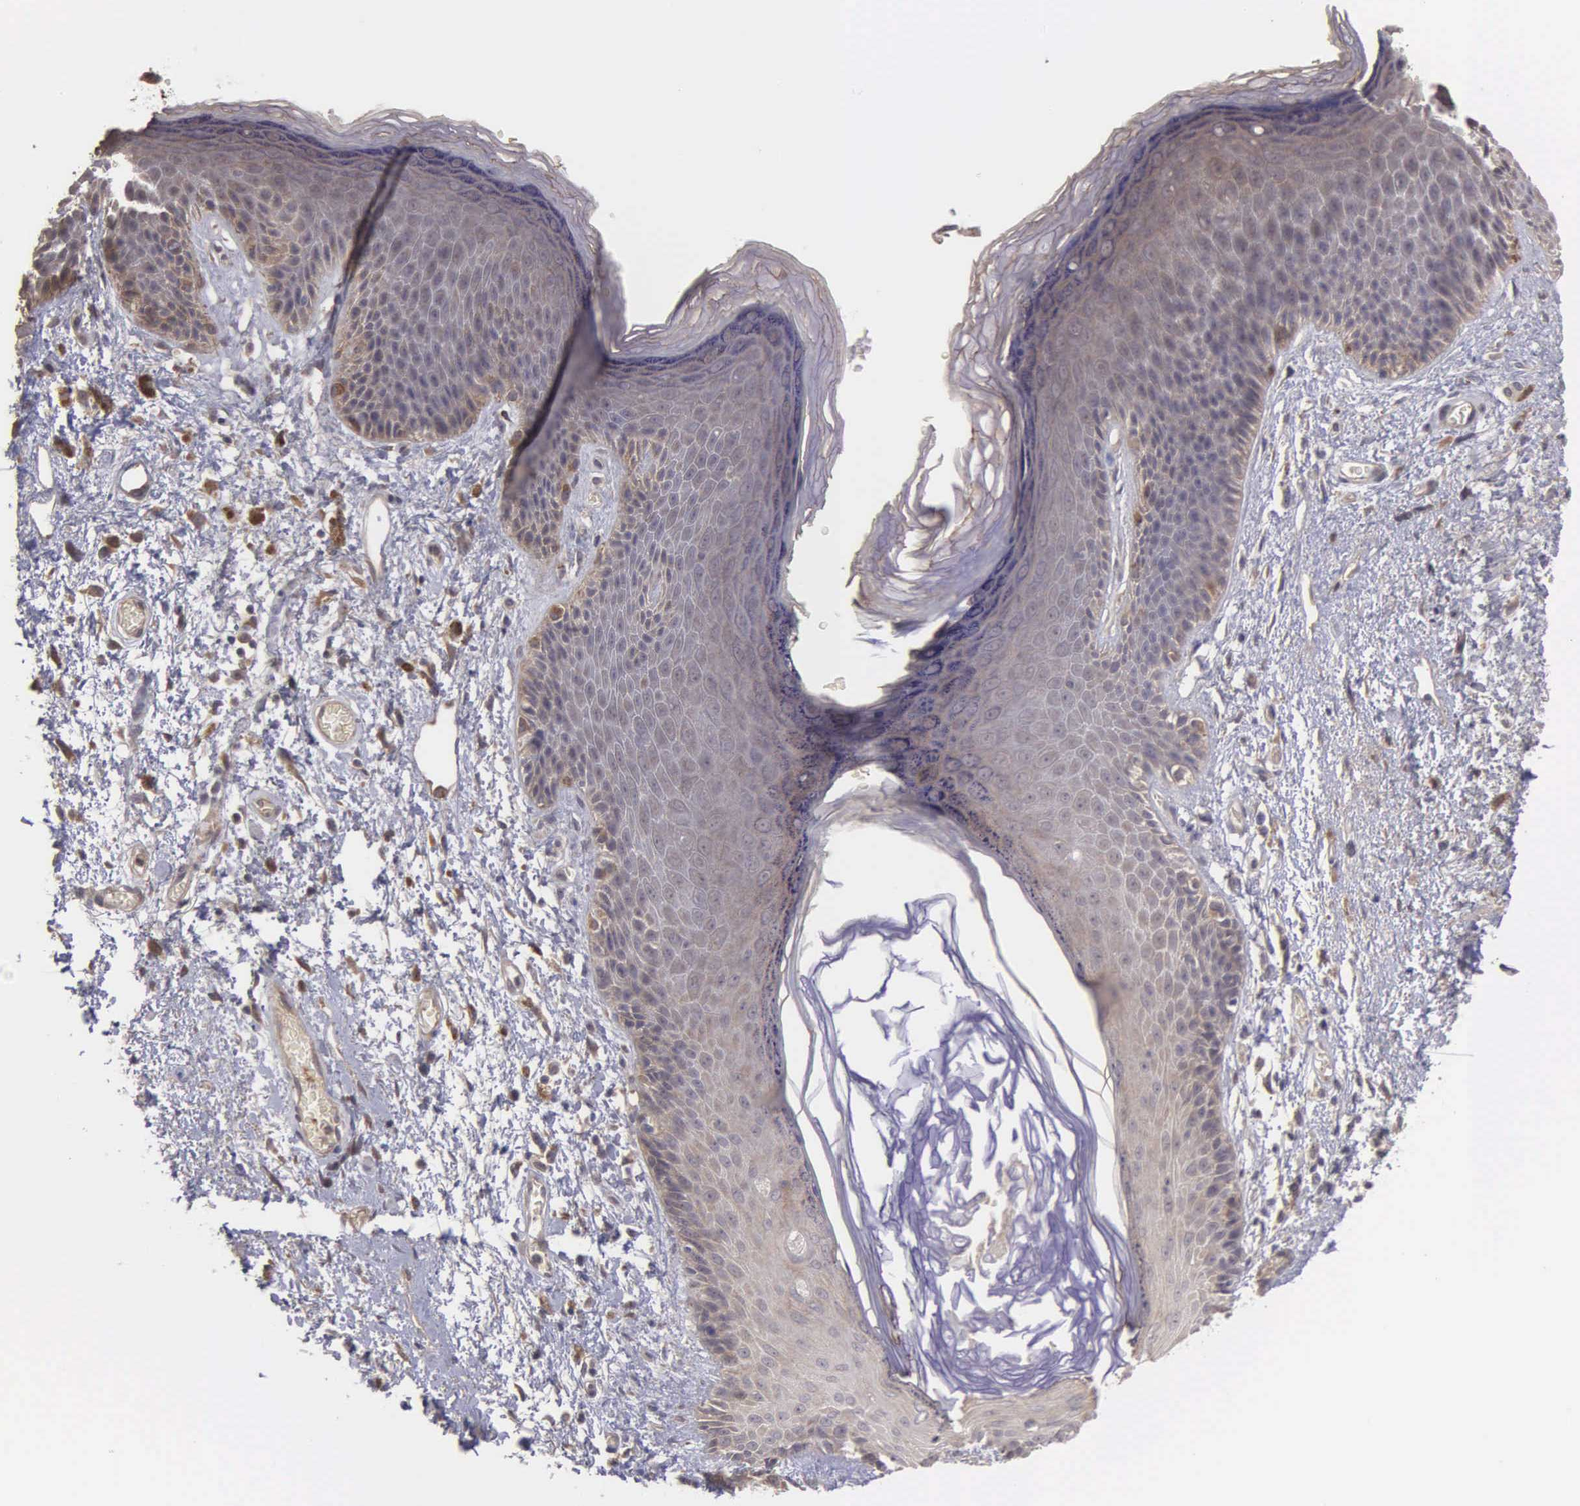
{"staining": {"intensity": "weak", "quantity": "<25%", "location": "cytoplasmic/membranous"}, "tissue": "skin", "cell_type": "Epidermal cells", "image_type": "normal", "snomed": [{"axis": "morphology", "description": "Normal tissue, NOS"}, {"axis": "topography", "description": "Anal"}, {"axis": "topography", "description": "Peripheral nerve tissue"}], "caption": "High power microscopy photomicrograph of an IHC photomicrograph of benign skin, revealing no significant expression in epidermal cells. The staining was performed using DAB (3,3'-diaminobenzidine) to visualize the protein expression in brown, while the nuclei were stained in blue with hematoxylin (Magnification: 20x).", "gene": "RTL10", "patient": {"sex": "female", "age": 46}}